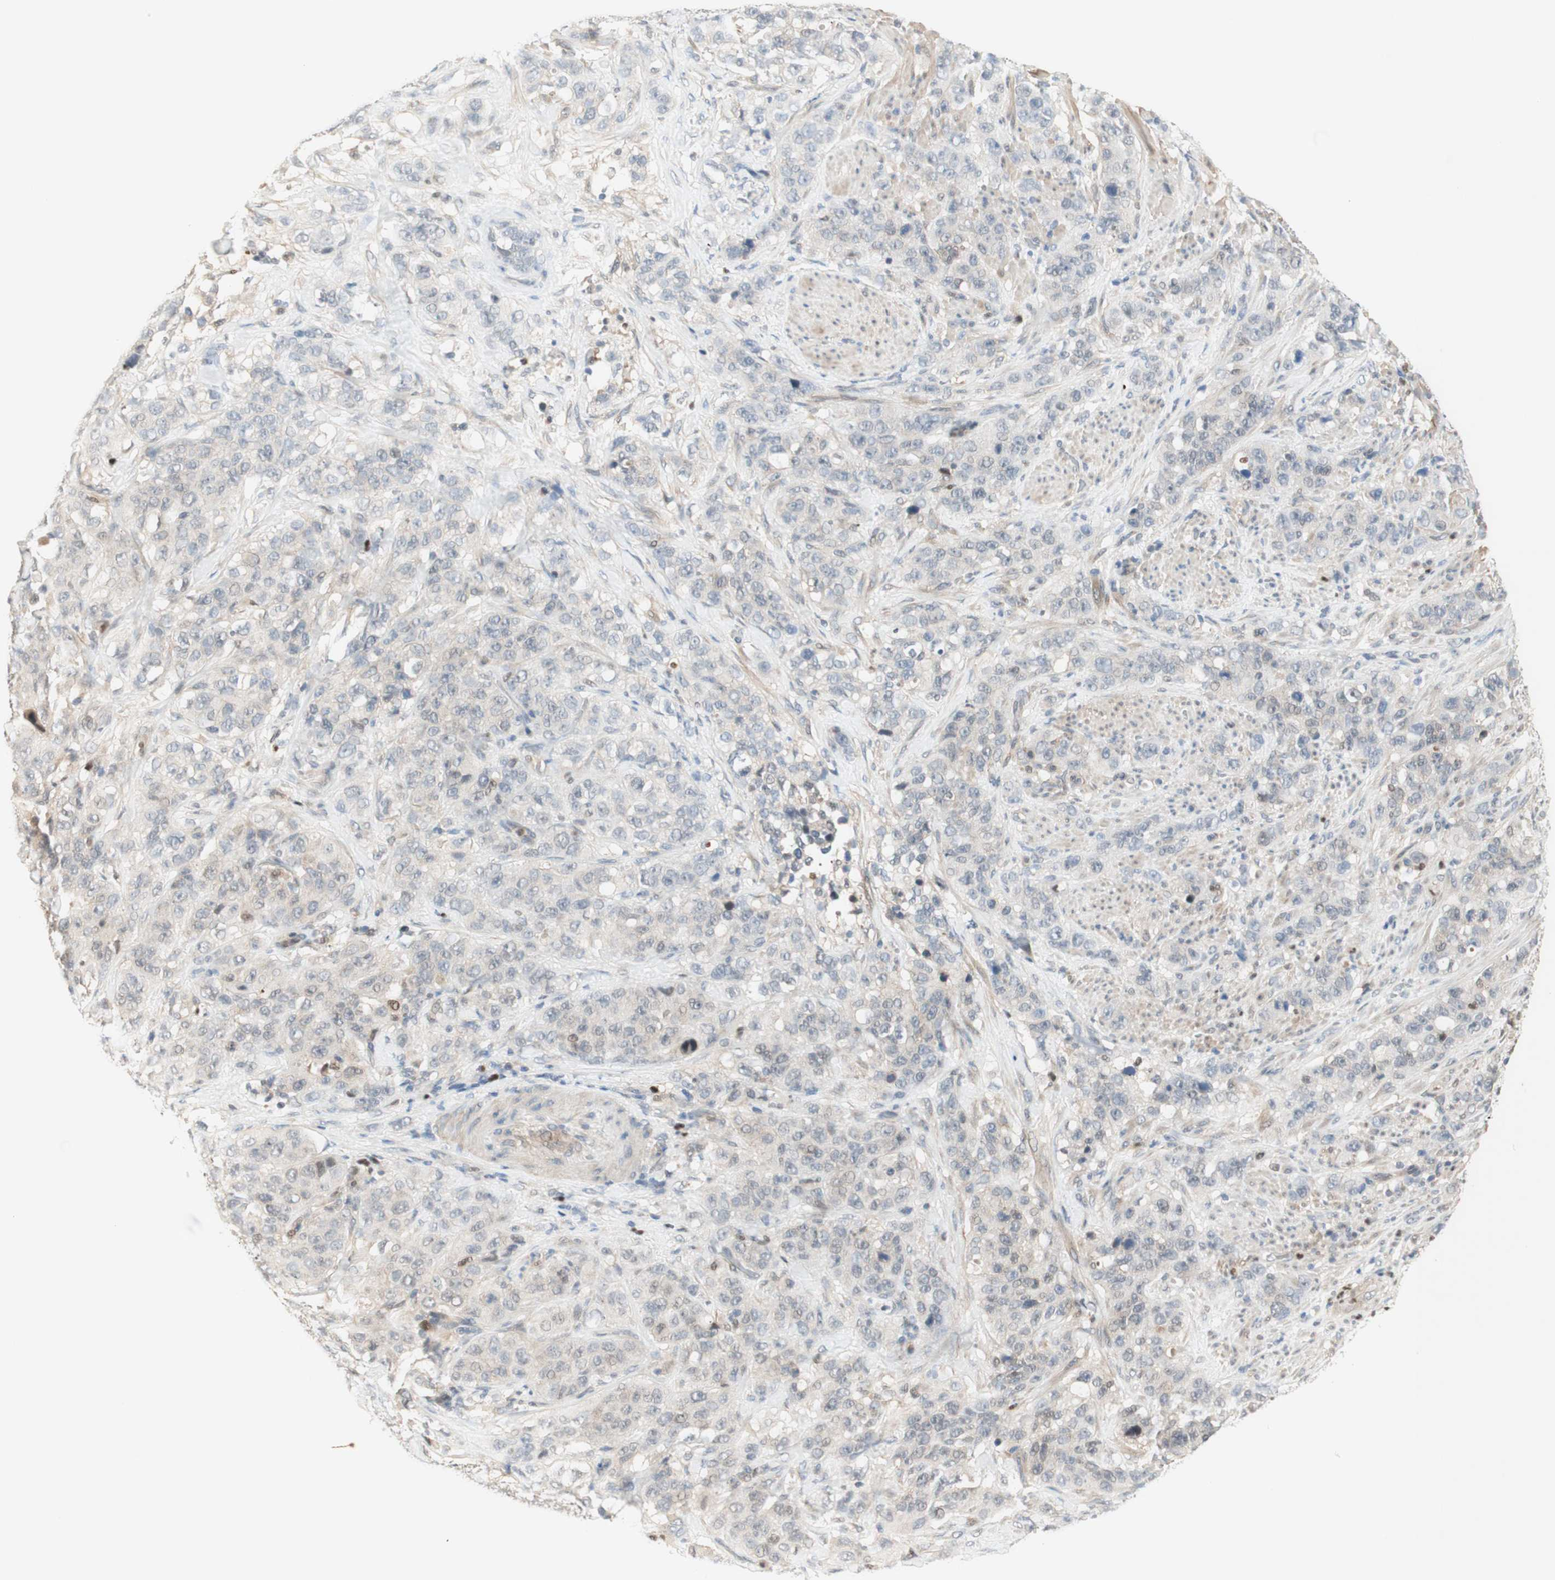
{"staining": {"intensity": "negative", "quantity": "none", "location": "none"}, "tissue": "stomach cancer", "cell_type": "Tumor cells", "image_type": "cancer", "snomed": [{"axis": "morphology", "description": "Adenocarcinoma, NOS"}, {"axis": "topography", "description": "Stomach"}], "caption": "Immunohistochemical staining of human stomach cancer exhibits no significant expression in tumor cells.", "gene": "RFNG", "patient": {"sex": "male", "age": 48}}